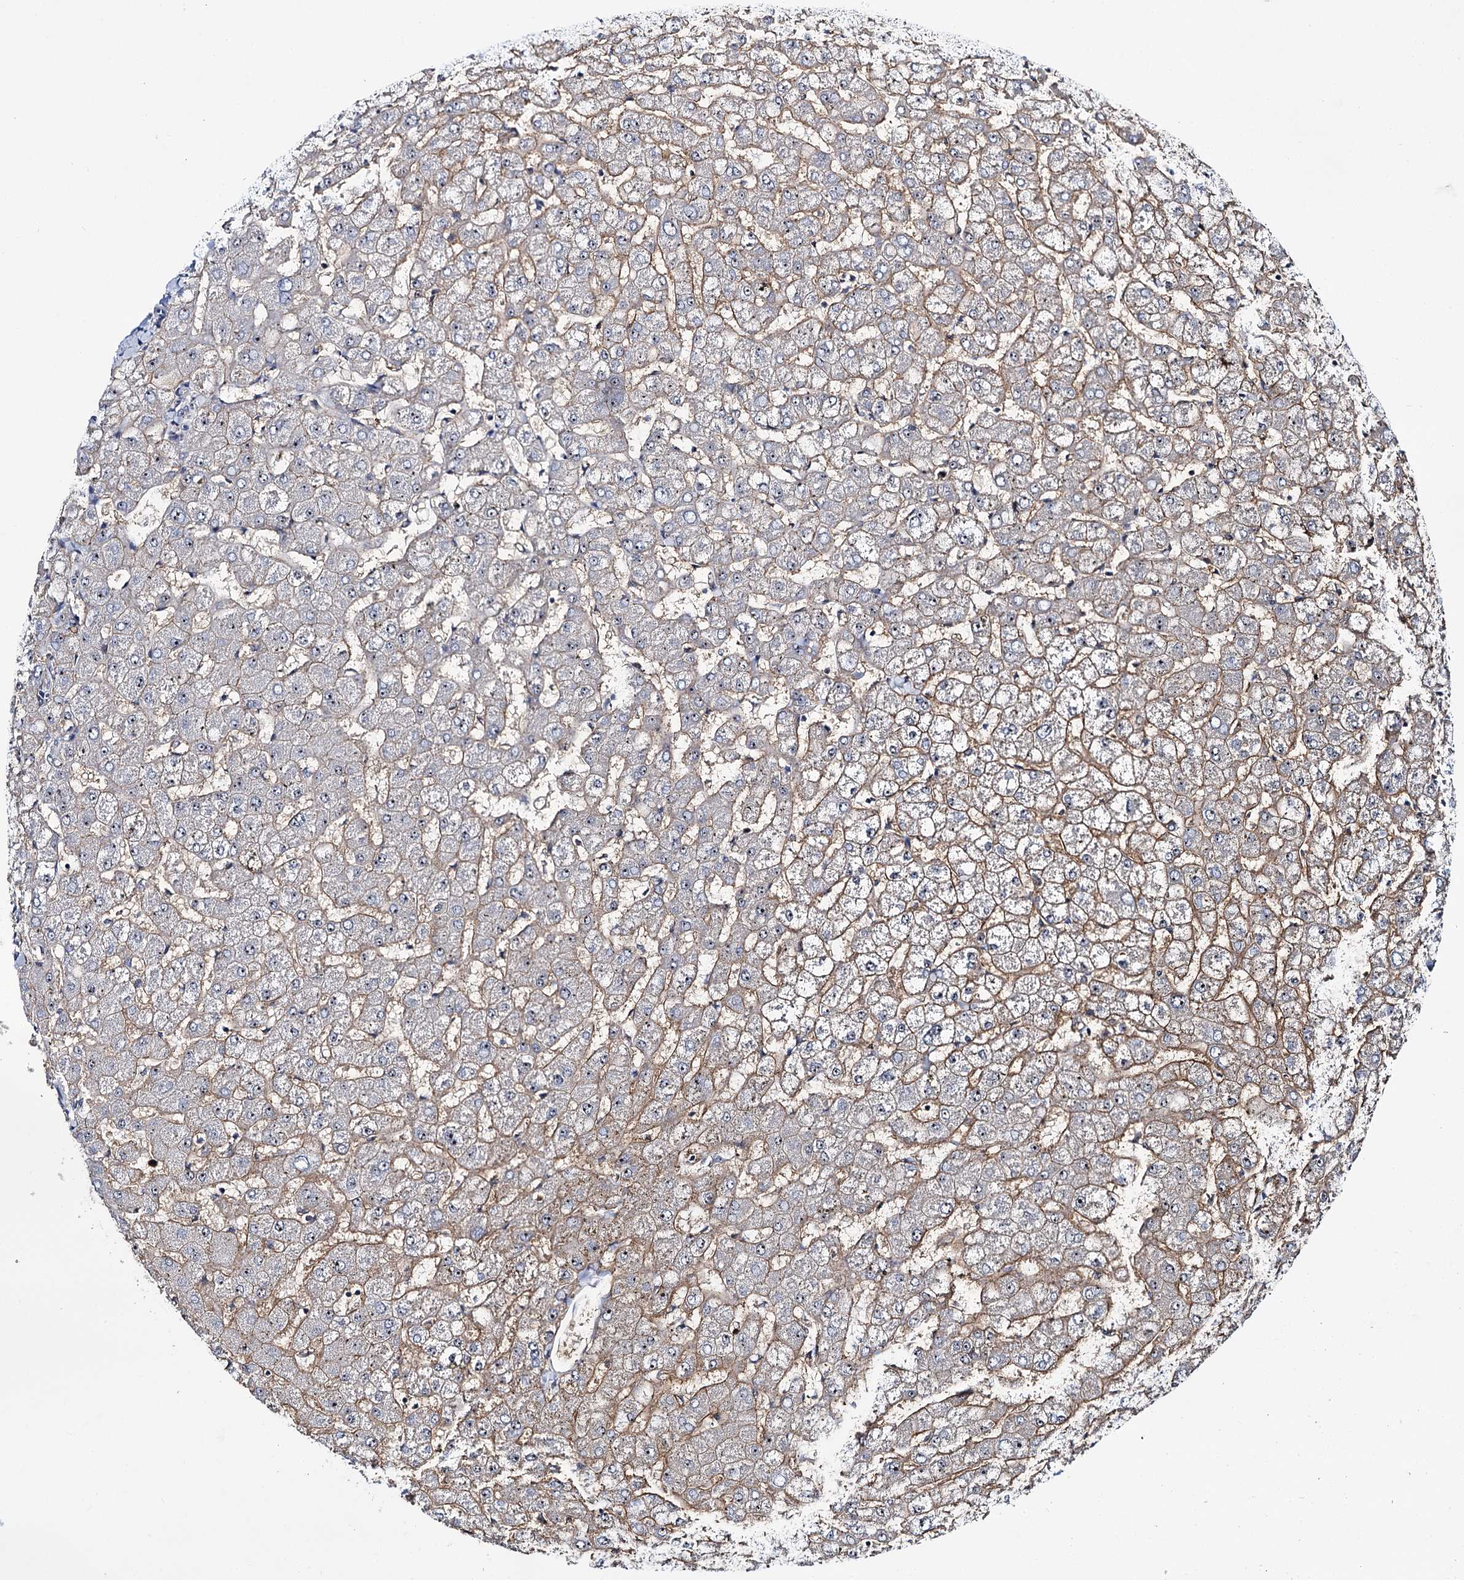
{"staining": {"intensity": "negative", "quantity": "none", "location": "none"}, "tissue": "liver", "cell_type": "Cholangiocytes", "image_type": "normal", "snomed": [{"axis": "morphology", "description": "Normal tissue, NOS"}, {"axis": "topography", "description": "Liver"}], "caption": "High power microscopy histopathology image of an immunohistochemistry micrograph of normal liver, revealing no significant positivity in cholangiocytes.", "gene": "SUPT20H", "patient": {"sex": "female", "age": 63}}